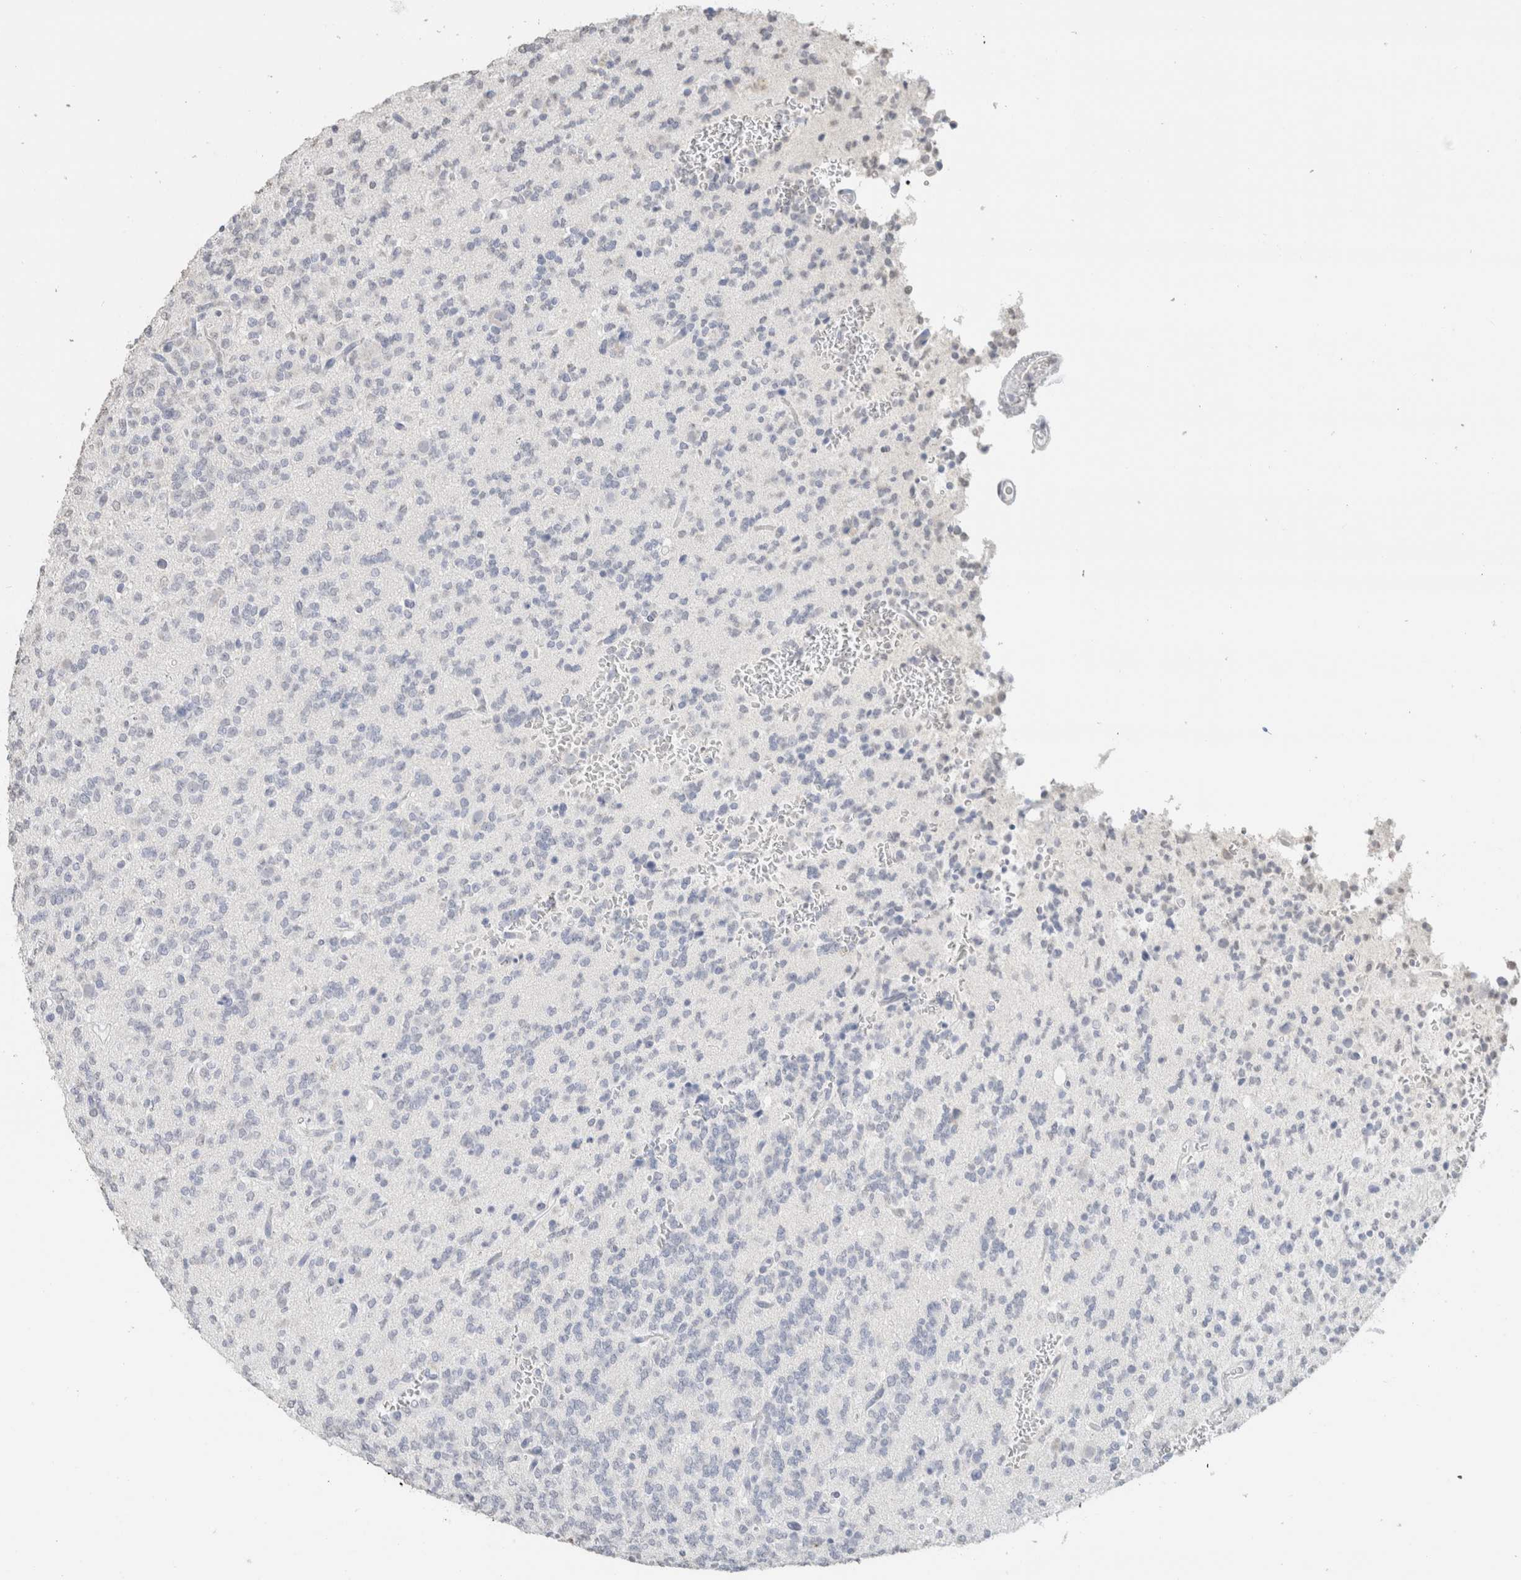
{"staining": {"intensity": "negative", "quantity": "none", "location": "none"}, "tissue": "glioma", "cell_type": "Tumor cells", "image_type": "cancer", "snomed": [{"axis": "morphology", "description": "Glioma, malignant, Low grade"}, {"axis": "topography", "description": "Brain"}], "caption": "Immunohistochemistry photomicrograph of glioma stained for a protein (brown), which displays no staining in tumor cells.", "gene": "CD80", "patient": {"sex": "male", "age": 38}}